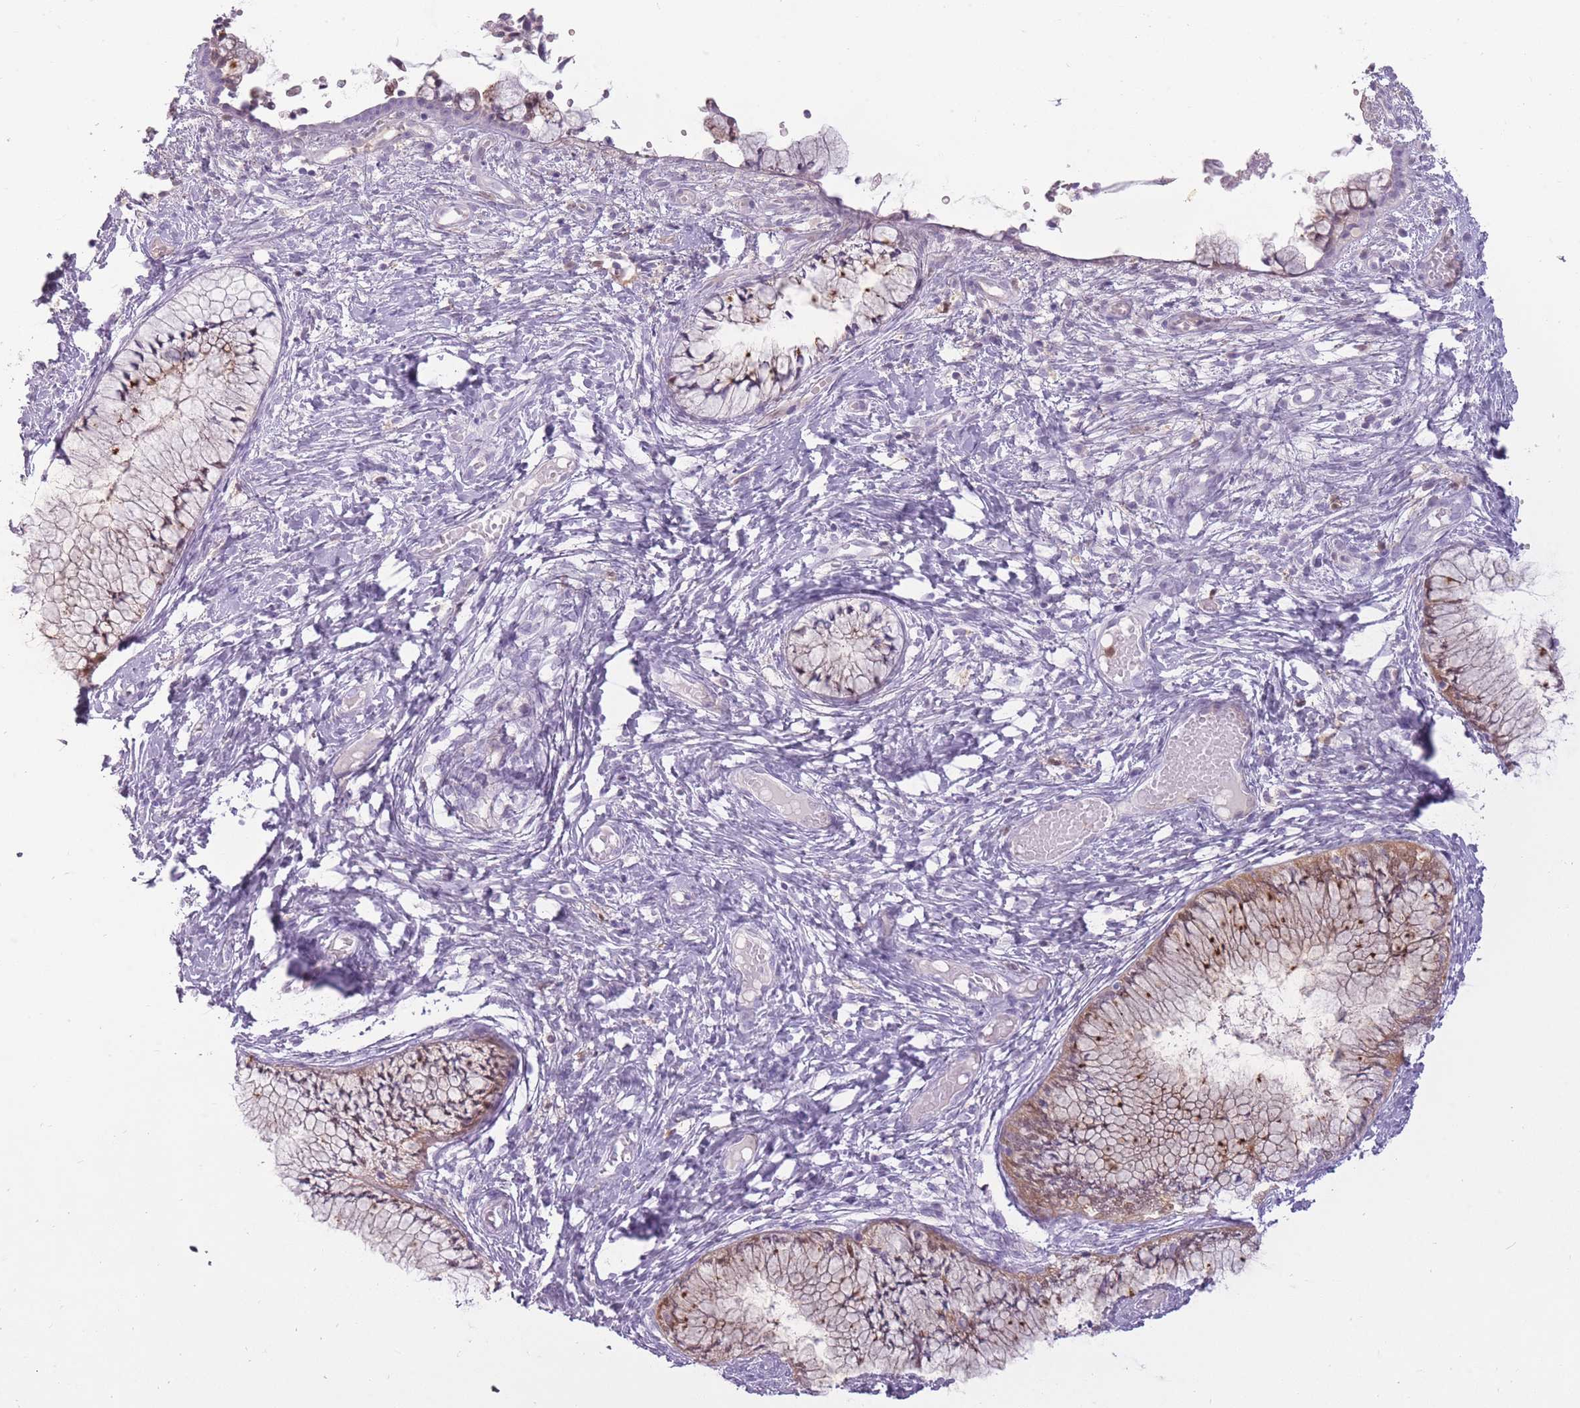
{"staining": {"intensity": "weak", "quantity": "25%-75%", "location": "cytoplasmic/membranous"}, "tissue": "cervix", "cell_type": "Glandular cells", "image_type": "normal", "snomed": [{"axis": "morphology", "description": "Normal tissue, NOS"}, {"axis": "topography", "description": "Cervix"}], "caption": "A photomicrograph of cervix stained for a protein demonstrates weak cytoplasmic/membranous brown staining in glandular cells.", "gene": "LGALS9B", "patient": {"sex": "female", "age": 42}}